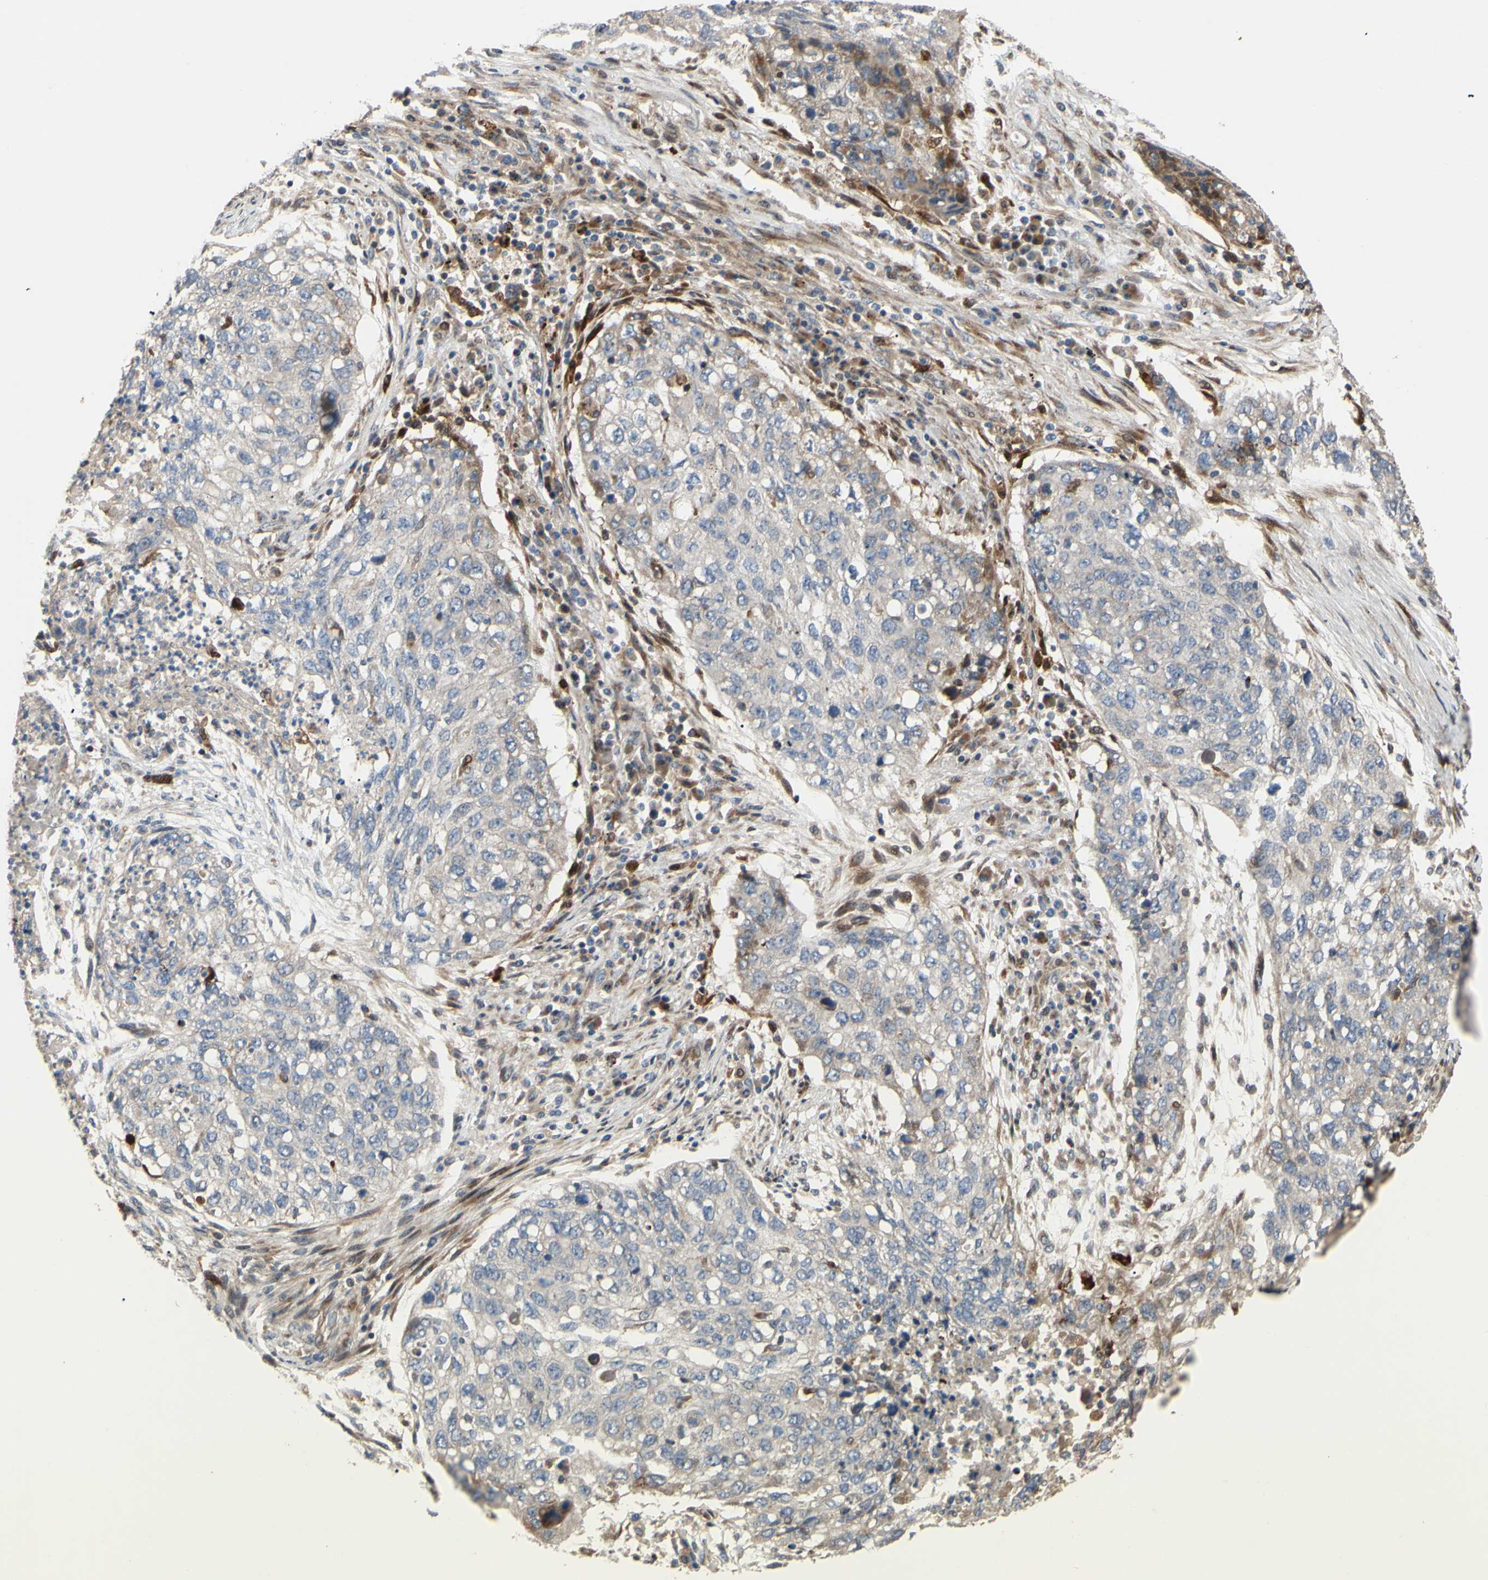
{"staining": {"intensity": "weak", "quantity": "<25%", "location": "cytoplasmic/membranous"}, "tissue": "lung cancer", "cell_type": "Tumor cells", "image_type": "cancer", "snomed": [{"axis": "morphology", "description": "Squamous cell carcinoma, NOS"}, {"axis": "topography", "description": "Lung"}], "caption": "Tumor cells show no significant expression in lung squamous cell carcinoma.", "gene": "SPTLC1", "patient": {"sex": "female", "age": 63}}